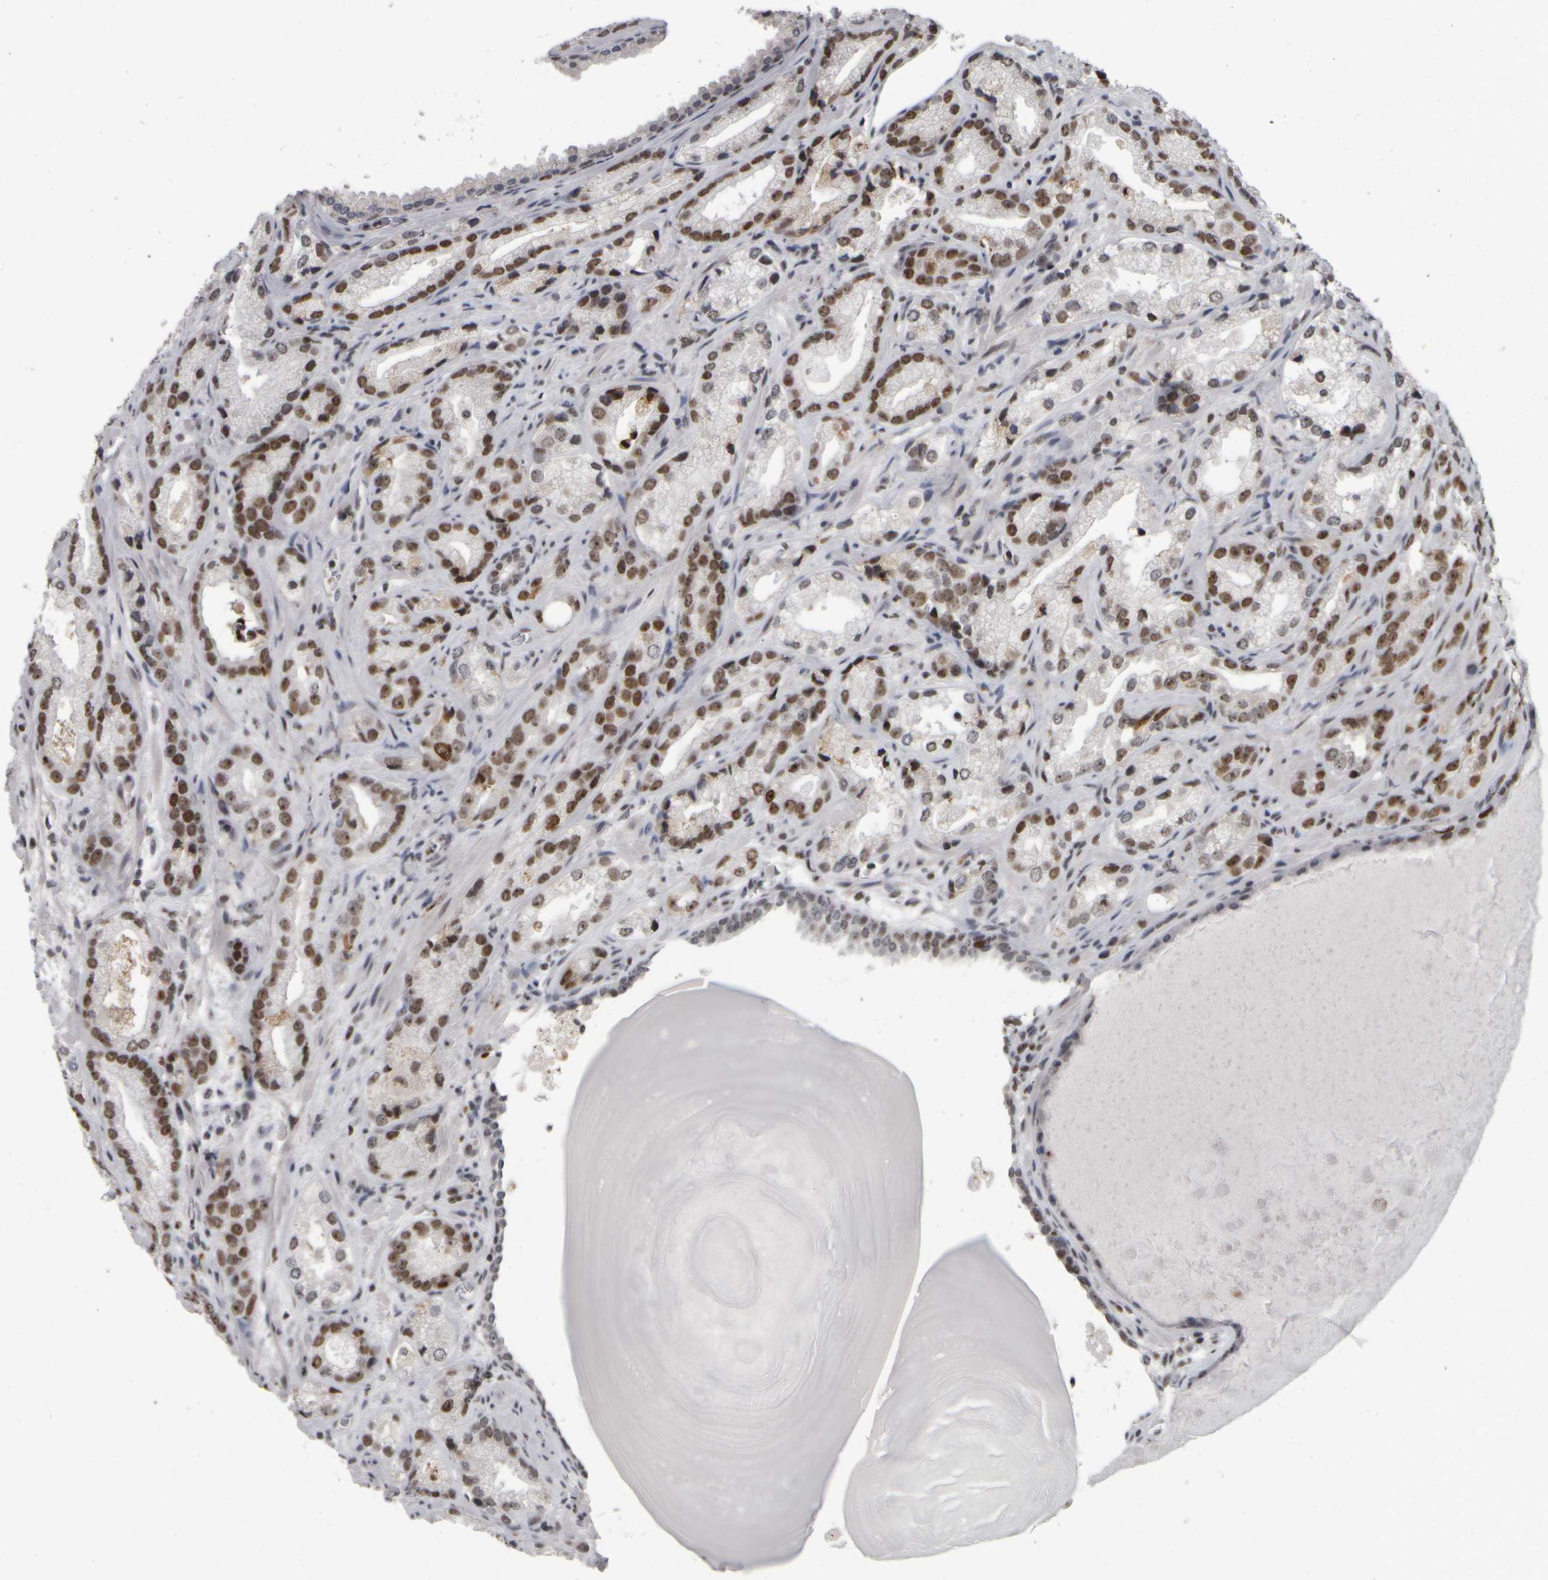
{"staining": {"intensity": "strong", "quantity": ">75%", "location": "nuclear"}, "tissue": "prostate cancer", "cell_type": "Tumor cells", "image_type": "cancer", "snomed": [{"axis": "morphology", "description": "Adenocarcinoma, High grade"}, {"axis": "topography", "description": "Prostate"}], "caption": "Prostate cancer (high-grade adenocarcinoma) tissue demonstrates strong nuclear expression in about >75% of tumor cells", "gene": "TOP2B", "patient": {"sex": "male", "age": 63}}